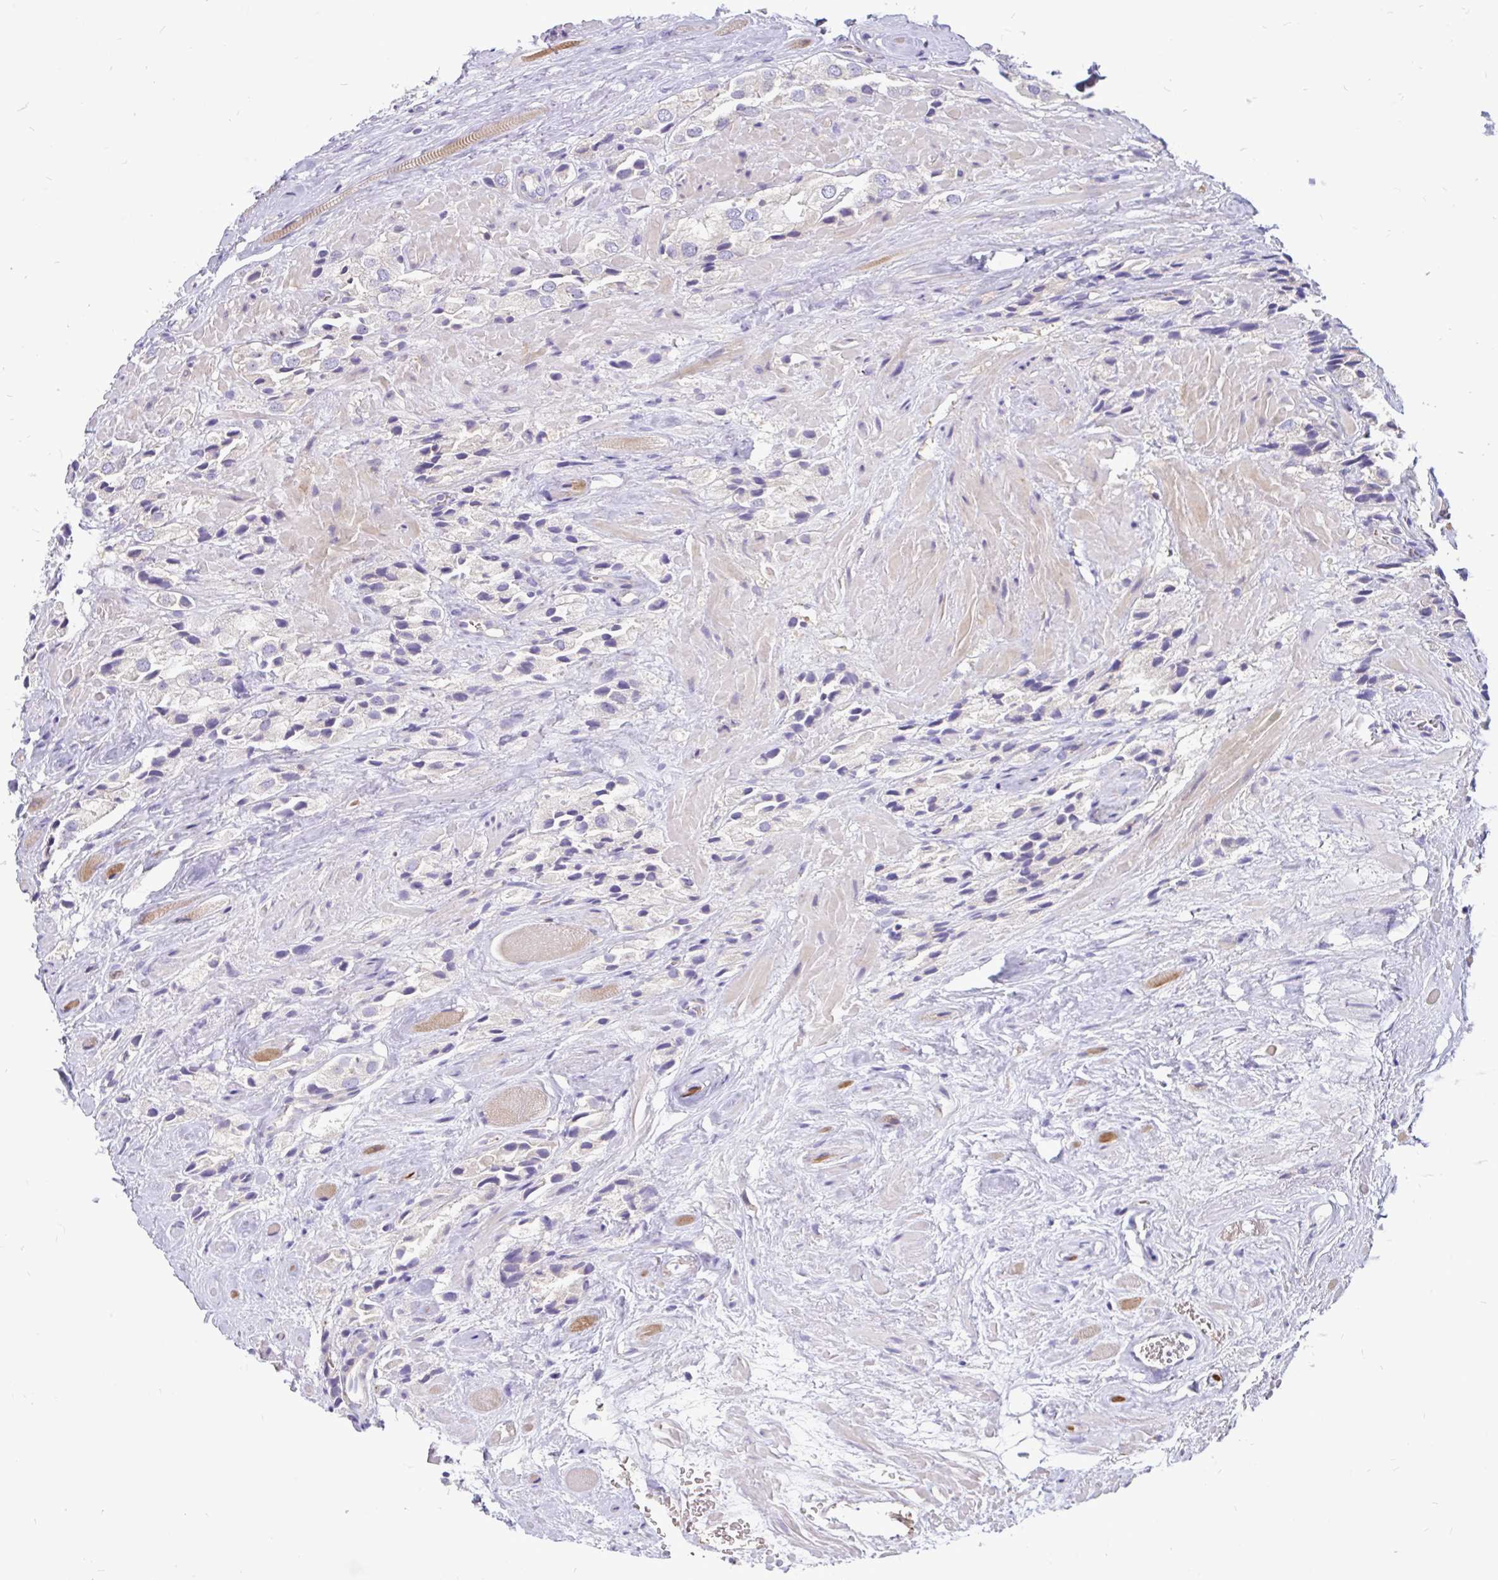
{"staining": {"intensity": "negative", "quantity": "none", "location": "none"}, "tissue": "prostate cancer", "cell_type": "Tumor cells", "image_type": "cancer", "snomed": [{"axis": "morphology", "description": "Adenocarcinoma, High grade"}, {"axis": "topography", "description": "Prostate and seminal vesicle, NOS"}], "caption": "There is no significant positivity in tumor cells of adenocarcinoma (high-grade) (prostate). Brightfield microscopy of immunohistochemistry stained with DAB (brown) and hematoxylin (blue), captured at high magnification.", "gene": "LRRC26", "patient": {"sex": "male", "age": 64}}